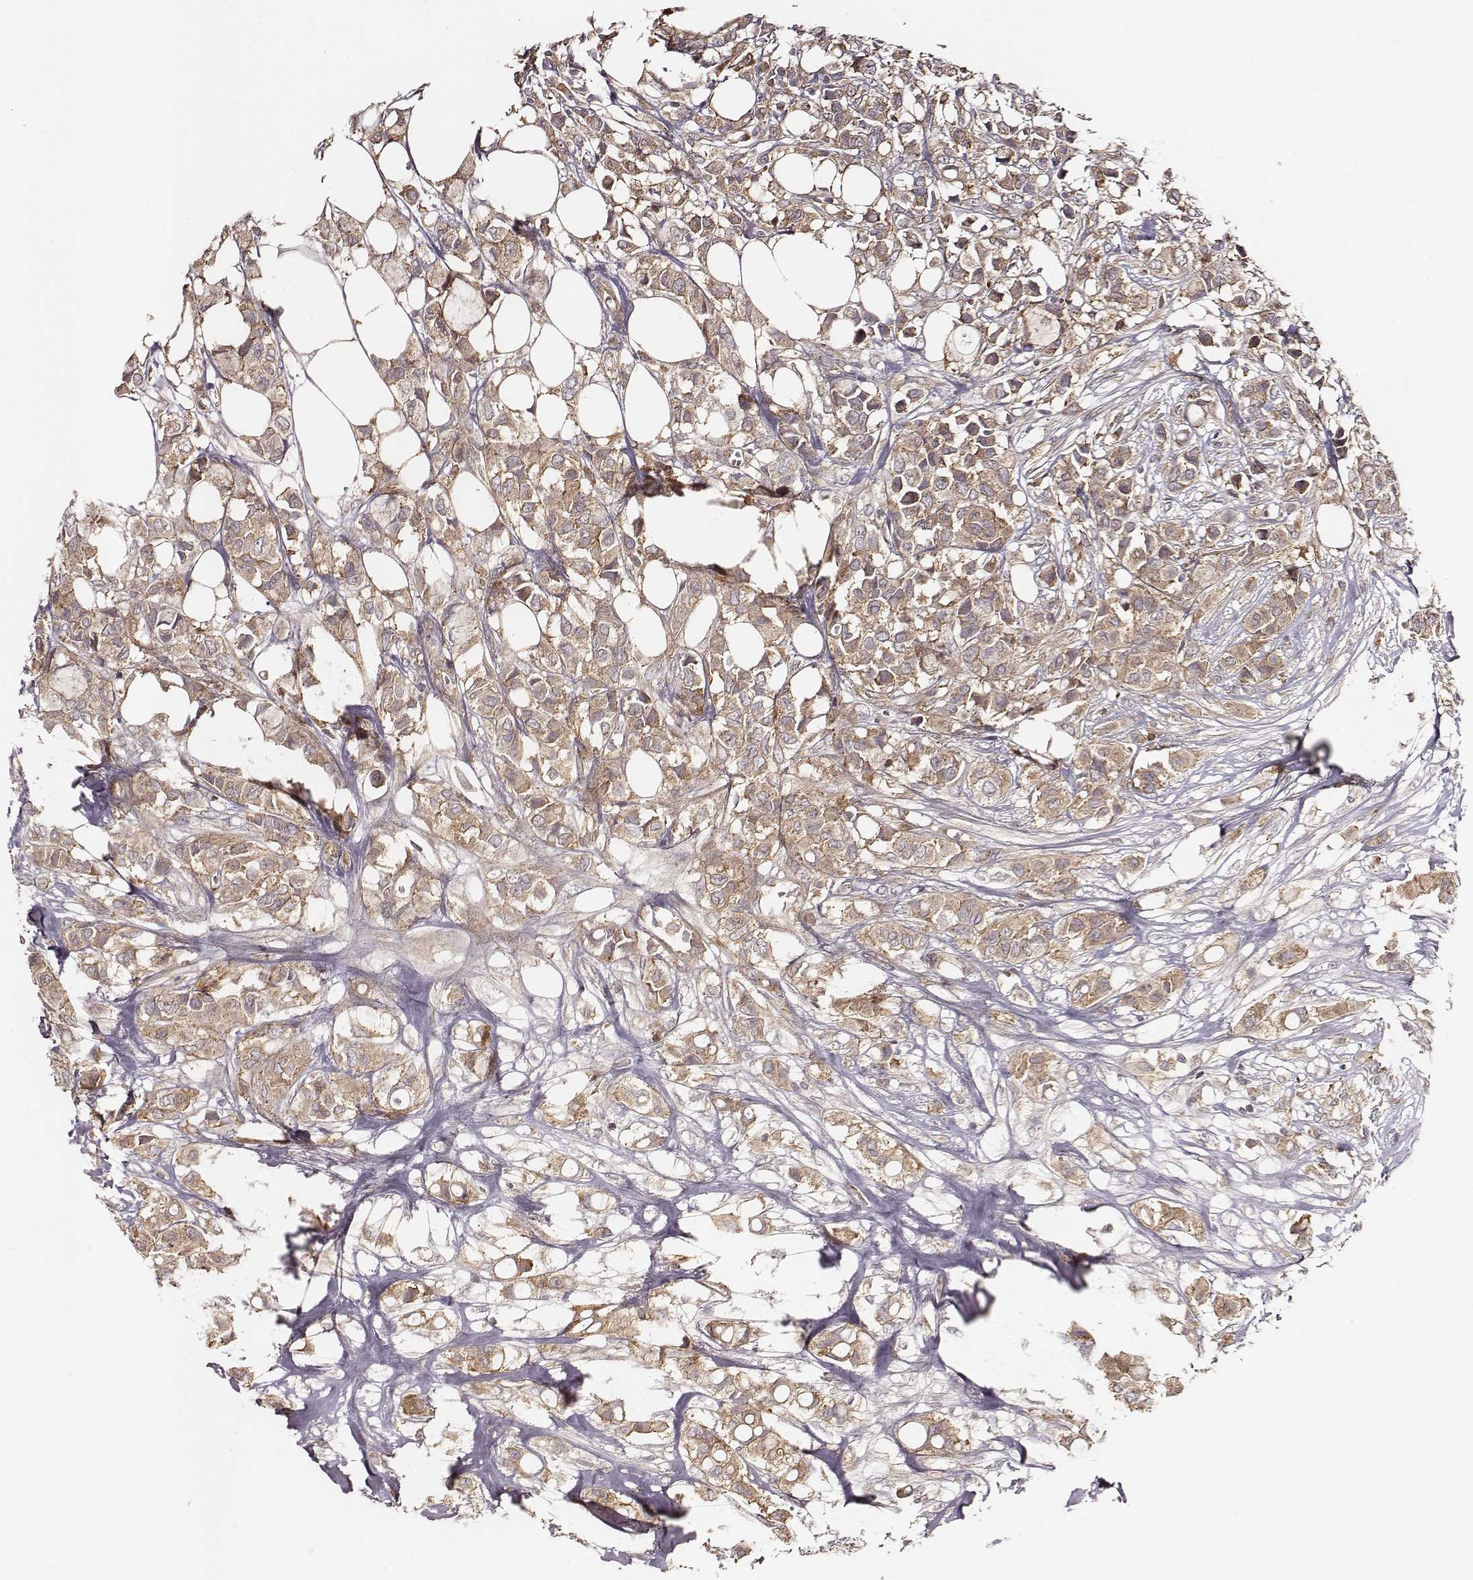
{"staining": {"intensity": "moderate", "quantity": ">75%", "location": "cytoplasmic/membranous"}, "tissue": "breast cancer", "cell_type": "Tumor cells", "image_type": "cancer", "snomed": [{"axis": "morphology", "description": "Duct carcinoma"}, {"axis": "topography", "description": "Breast"}], "caption": "Human breast cancer (invasive ductal carcinoma) stained with a brown dye reveals moderate cytoplasmic/membranous positive expression in about >75% of tumor cells.", "gene": "VPS26A", "patient": {"sex": "female", "age": 85}}